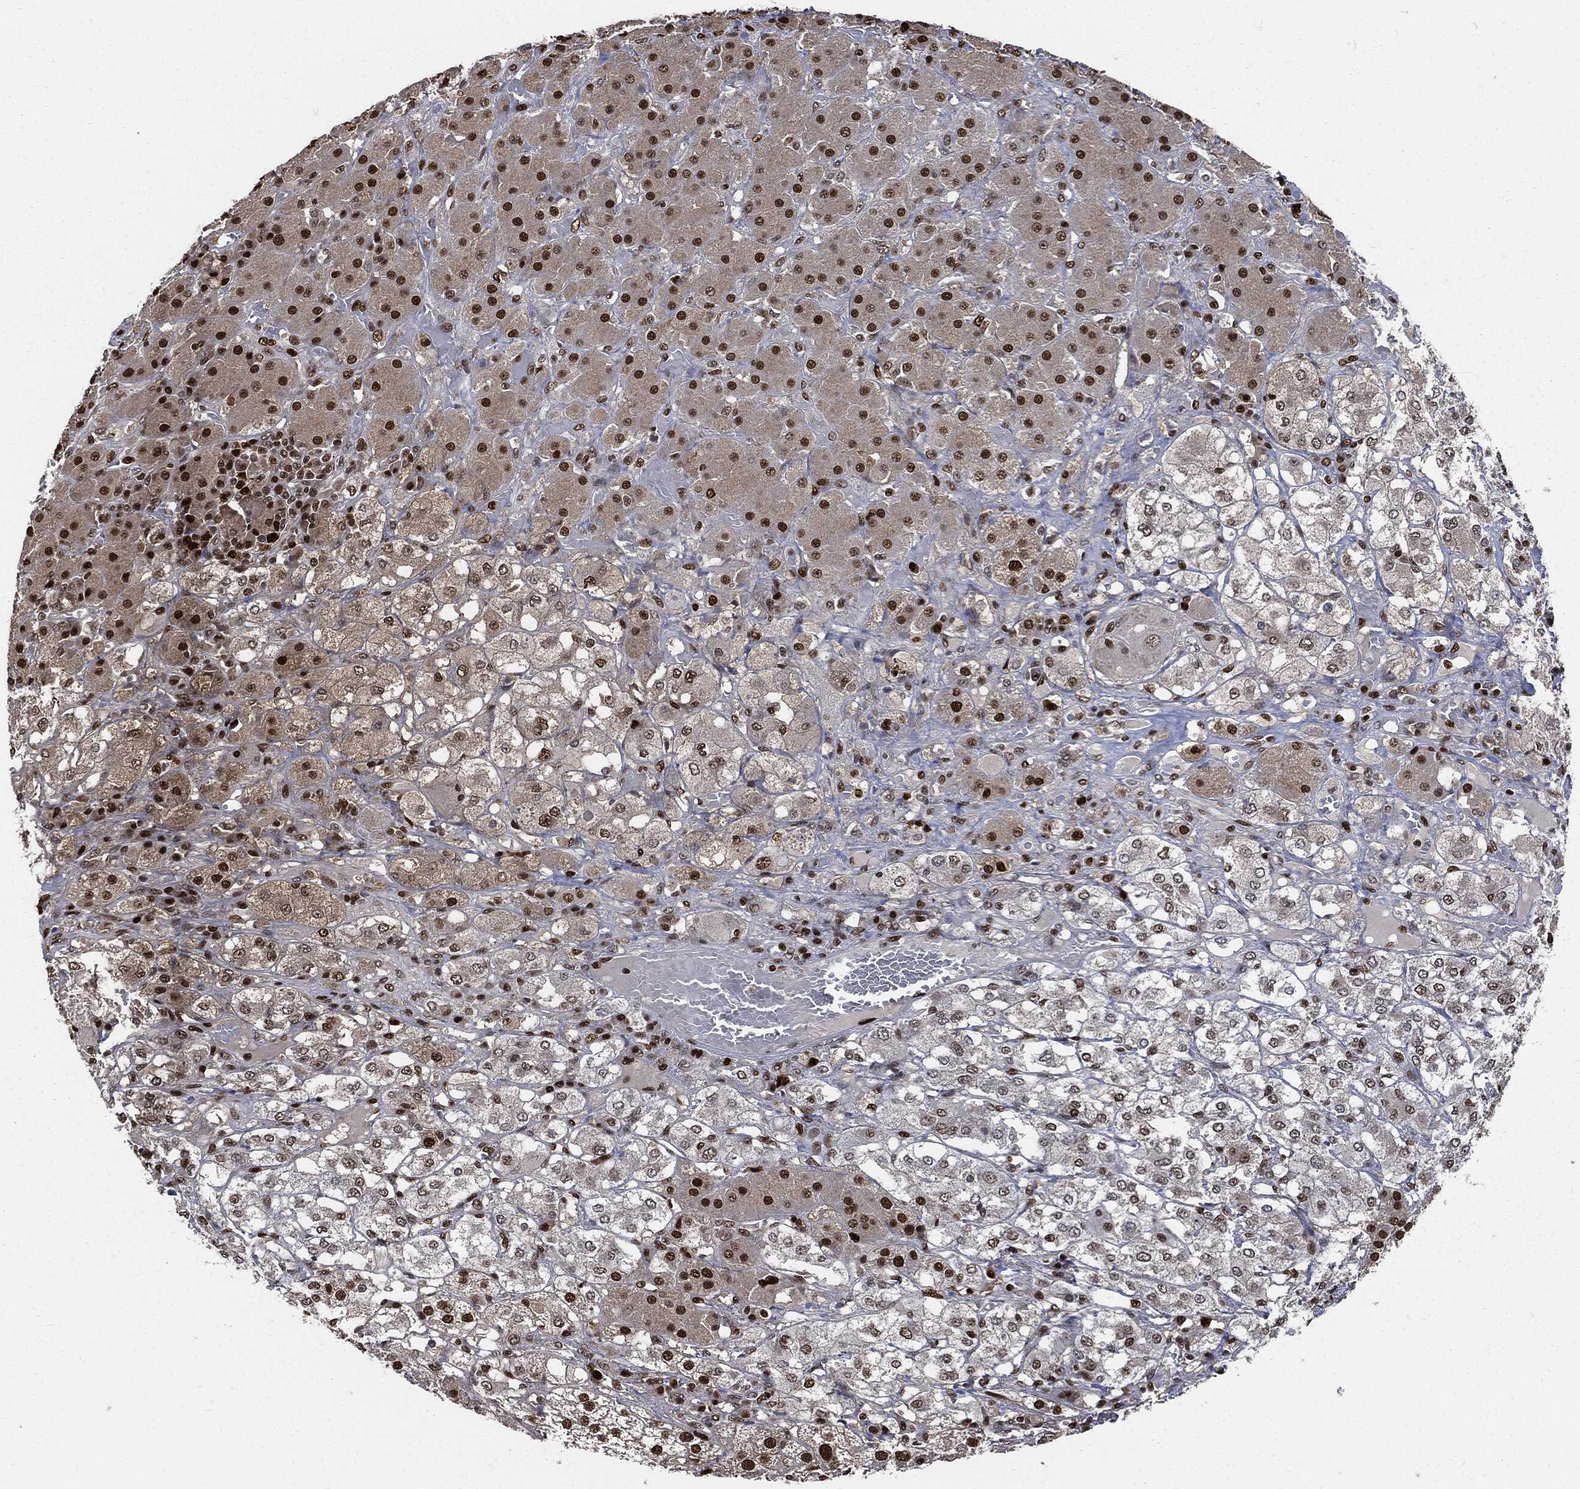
{"staining": {"intensity": "strong", "quantity": ">75%", "location": "nuclear"}, "tissue": "adrenal gland", "cell_type": "Glandular cells", "image_type": "normal", "snomed": [{"axis": "morphology", "description": "Normal tissue, NOS"}, {"axis": "topography", "description": "Adrenal gland"}], "caption": "Human adrenal gland stained with a protein marker demonstrates strong staining in glandular cells.", "gene": "PCNA", "patient": {"sex": "male", "age": 70}}